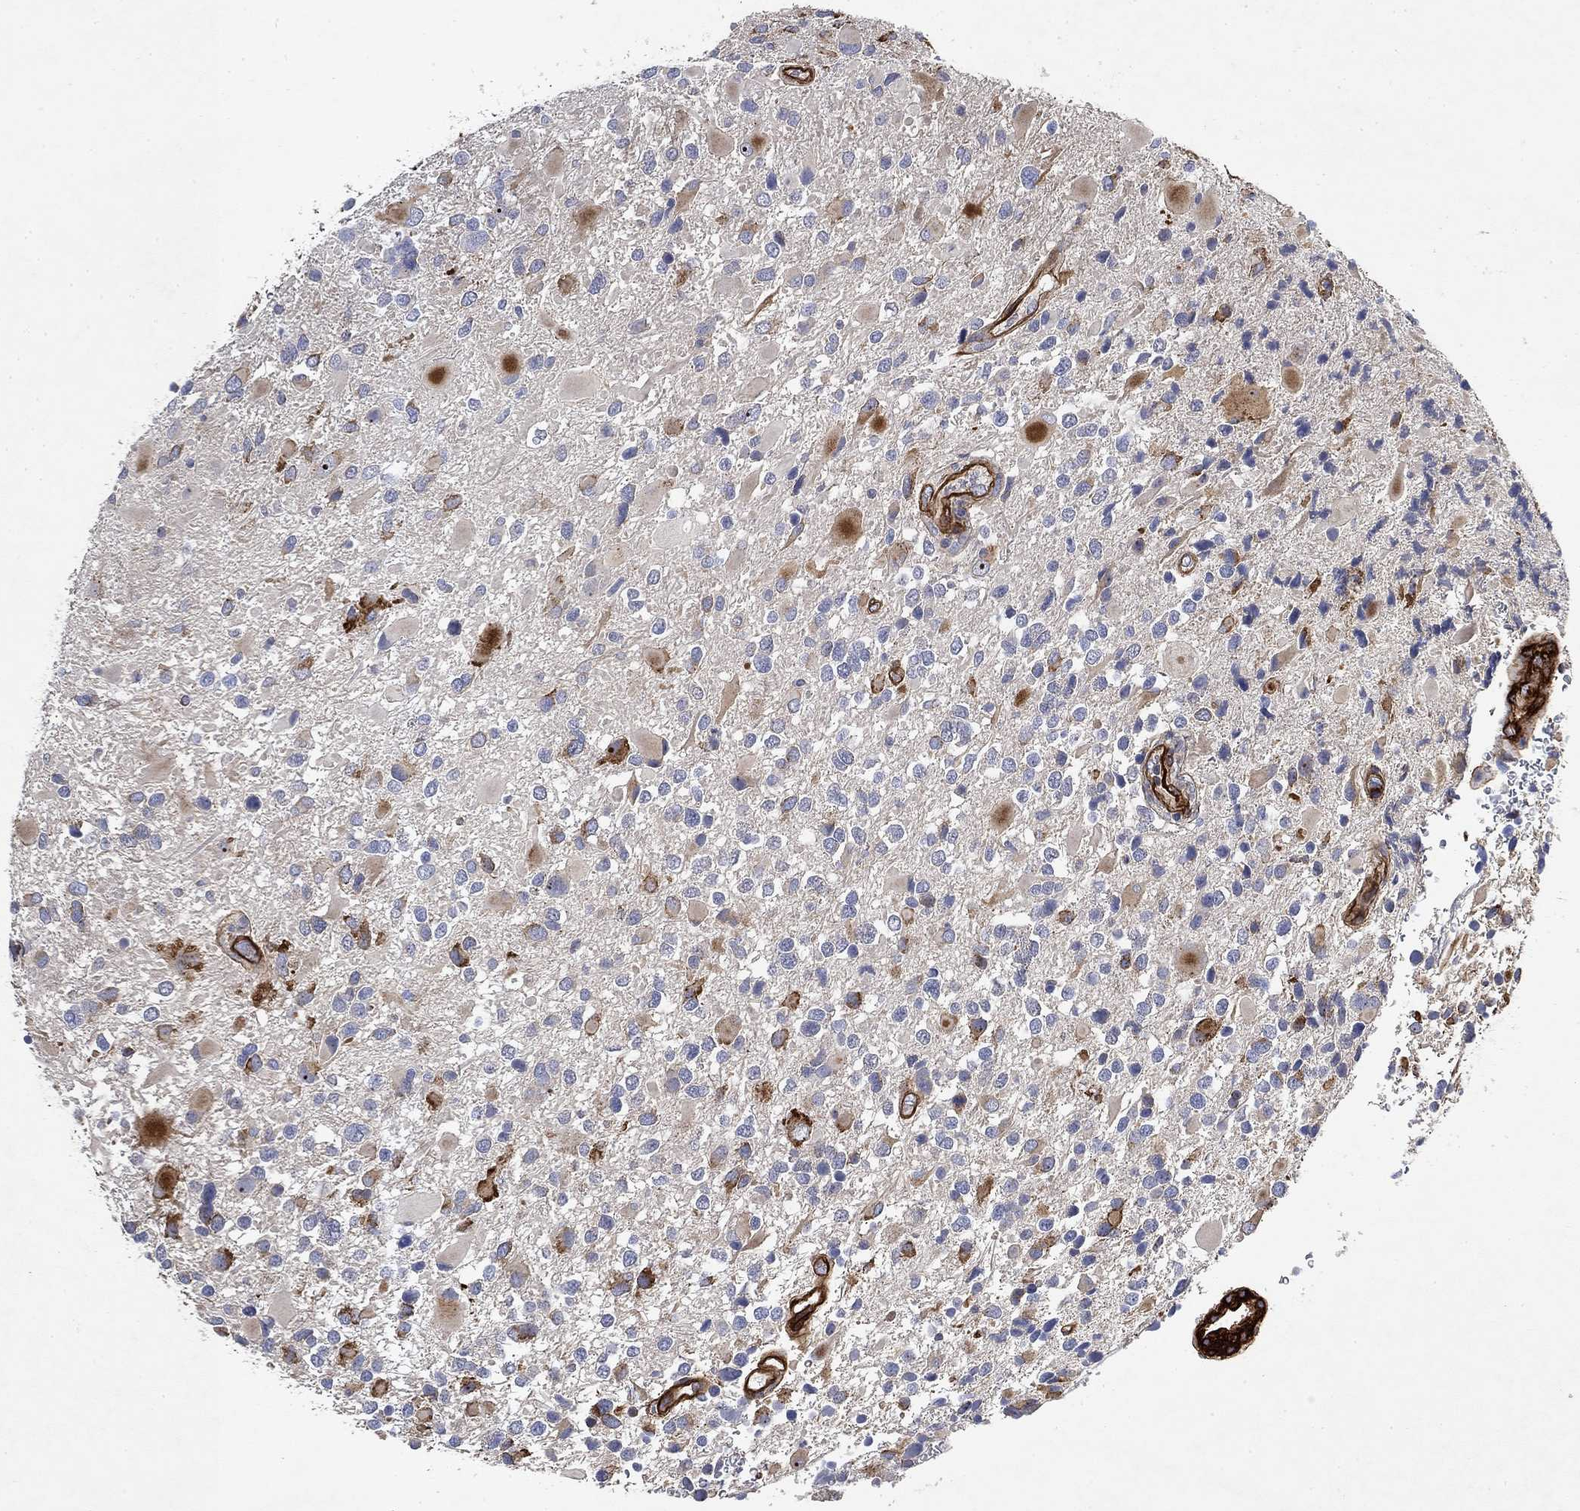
{"staining": {"intensity": "negative", "quantity": "none", "location": "none"}, "tissue": "glioma", "cell_type": "Tumor cells", "image_type": "cancer", "snomed": [{"axis": "morphology", "description": "Glioma, malignant, Low grade"}, {"axis": "topography", "description": "Brain"}], "caption": "Image shows no protein expression in tumor cells of glioma tissue.", "gene": "COL4A2", "patient": {"sex": "female", "age": 32}}